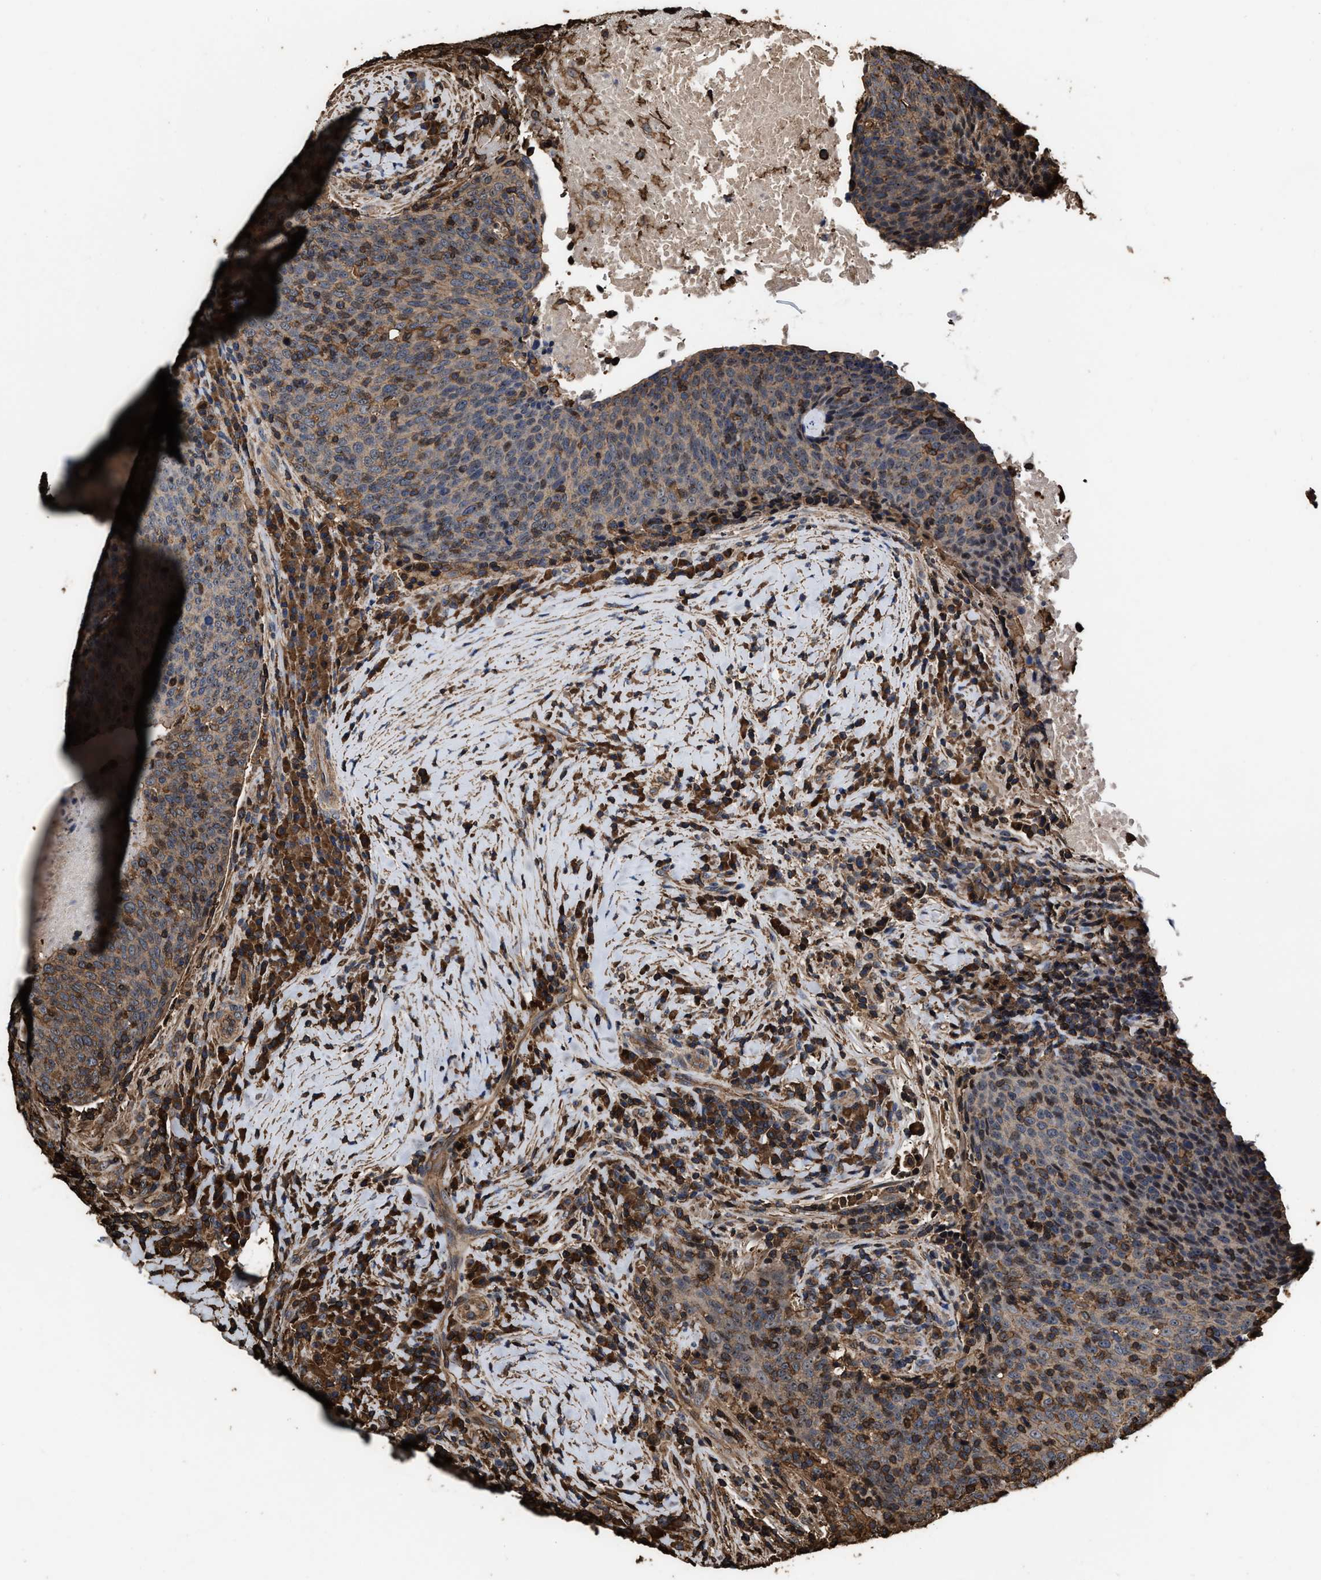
{"staining": {"intensity": "weak", "quantity": ">75%", "location": "cytoplasmic/membranous"}, "tissue": "head and neck cancer", "cell_type": "Tumor cells", "image_type": "cancer", "snomed": [{"axis": "morphology", "description": "Squamous cell carcinoma, NOS"}, {"axis": "morphology", "description": "Squamous cell carcinoma, metastatic, NOS"}, {"axis": "topography", "description": "Lymph node"}, {"axis": "topography", "description": "Head-Neck"}], "caption": "Brown immunohistochemical staining in metastatic squamous cell carcinoma (head and neck) displays weak cytoplasmic/membranous positivity in approximately >75% of tumor cells.", "gene": "KBTBD2", "patient": {"sex": "male", "age": 62}}